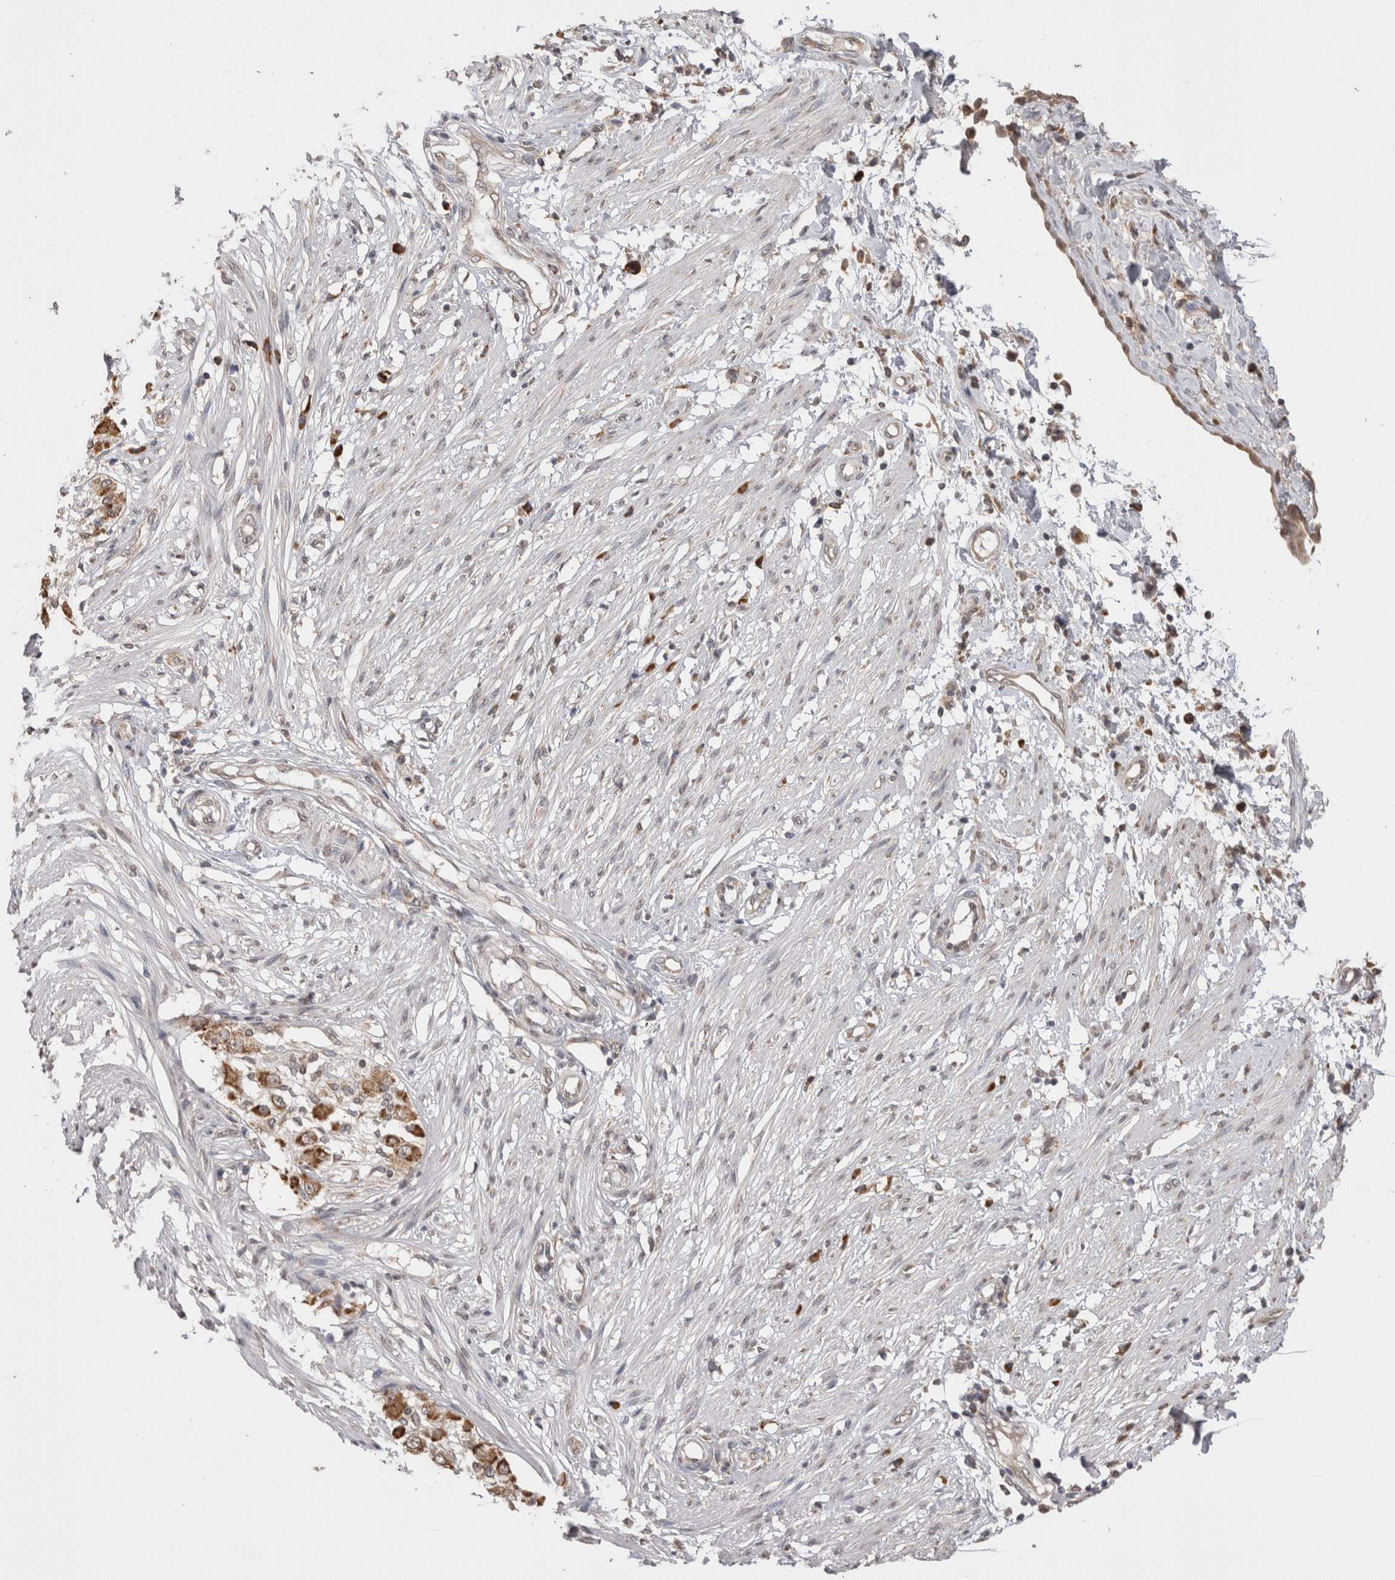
{"staining": {"intensity": "weak", "quantity": "<25%", "location": "nuclear"}, "tissue": "smooth muscle", "cell_type": "Smooth muscle cells", "image_type": "normal", "snomed": [{"axis": "morphology", "description": "Normal tissue, NOS"}, {"axis": "morphology", "description": "Adenocarcinoma, NOS"}, {"axis": "topography", "description": "Smooth muscle"}, {"axis": "topography", "description": "Colon"}], "caption": "Immunohistochemistry micrograph of benign smooth muscle stained for a protein (brown), which demonstrates no expression in smooth muscle cells. (Stains: DAB immunohistochemistry (IHC) with hematoxylin counter stain, Microscopy: brightfield microscopy at high magnification).", "gene": "NOMO1", "patient": {"sex": "male", "age": 14}}